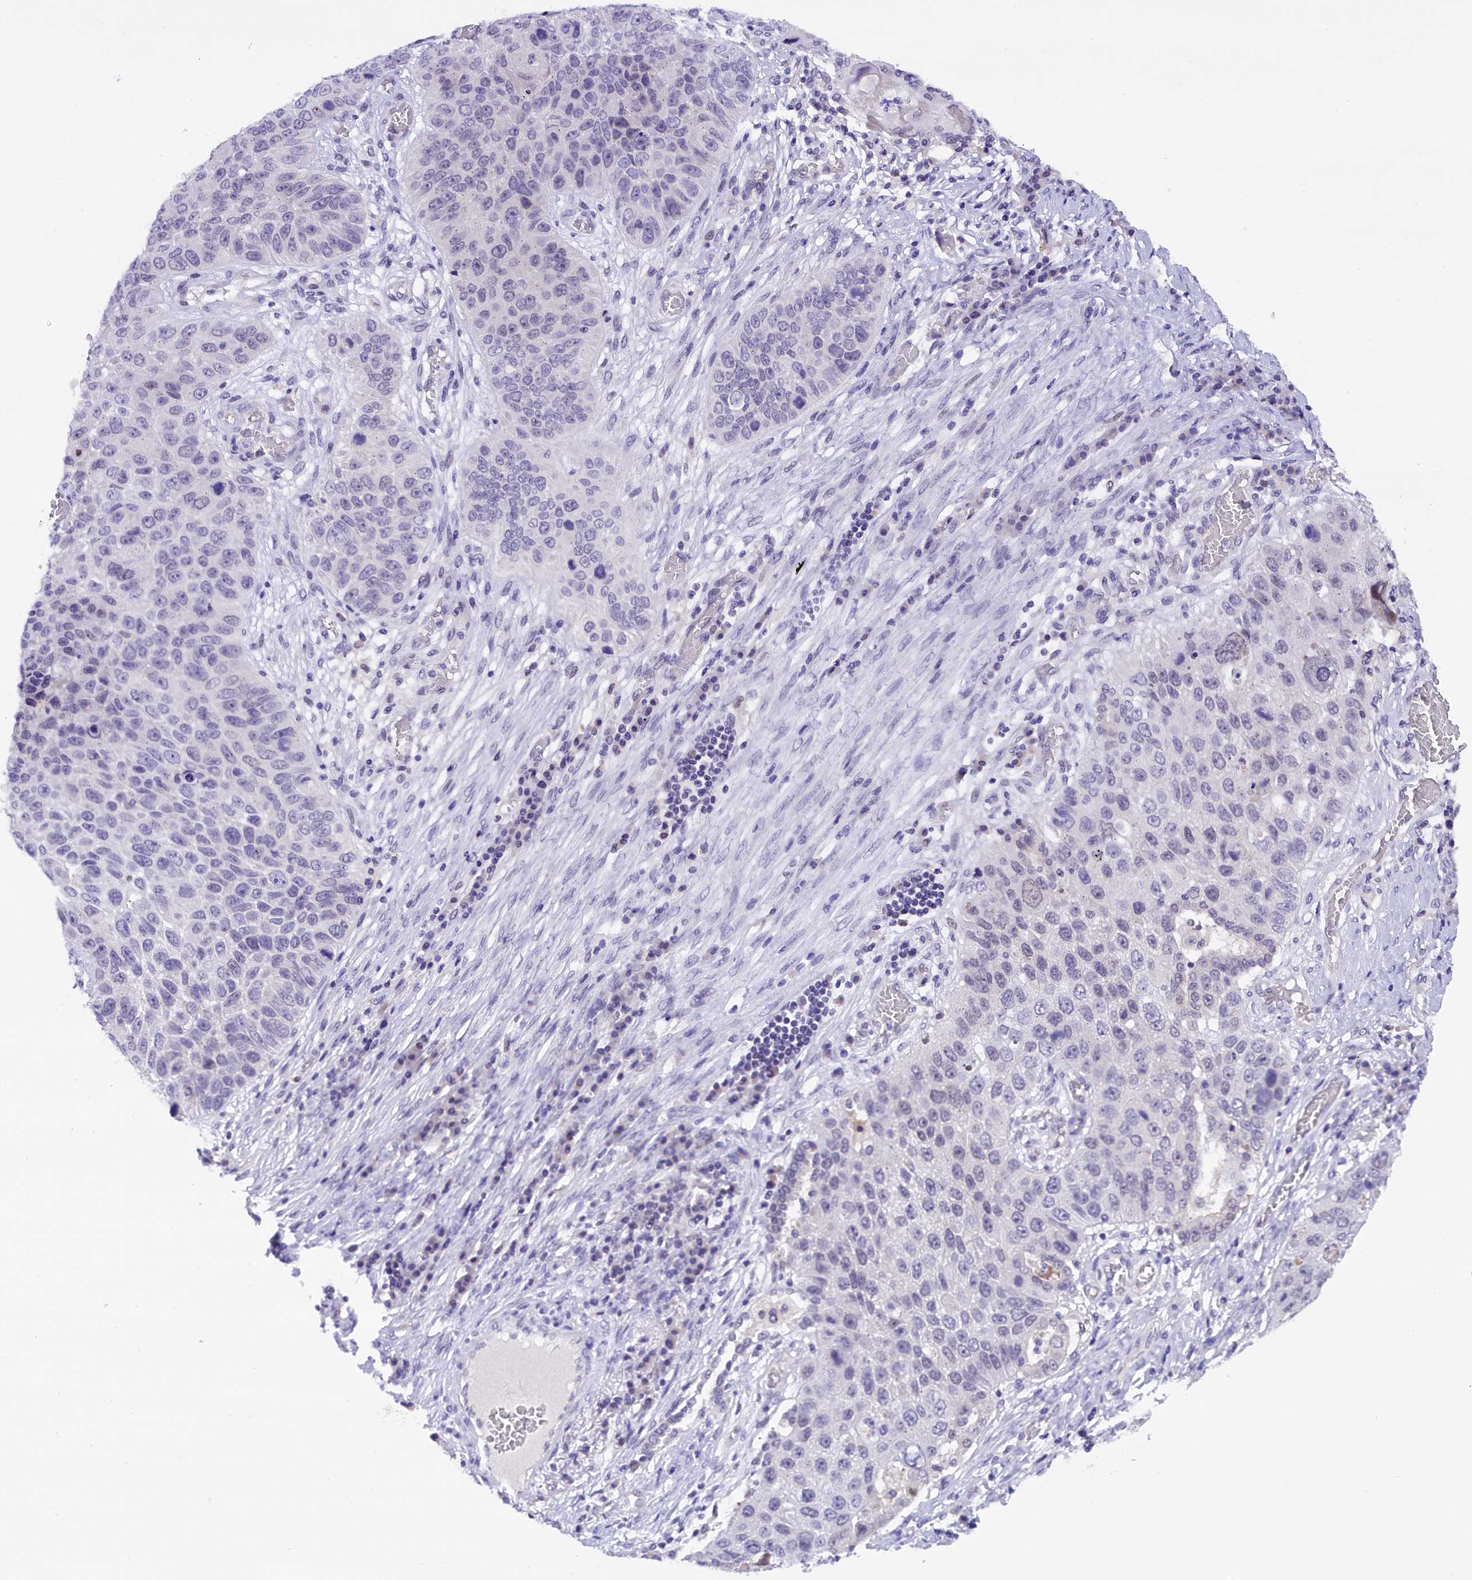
{"staining": {"intensity": "negative", "quantity": "none", "location": "none"}, "tissue": "lung cancer", "cell_type": "Tumor cells", "image_type": "cancer", "snomed": [{"axis": "morphology", "description": "Squamous cell carcinoma, NOS"}, {"axis": "topography", "description": "Lung"}], "caption": "Immunohistochemistry (IHC) histopathology image of human lung cancer (squamous cell carcinoma) stained for a protein (brown), which shows no positivity in tumor cells. The staining was performed using DAB to visualize the protein expression in brown, while the nuclei were stained in blue with hematoxylin (Magnification: 20x).", "gene": "IQCN", "patient": {"sex": "male", "age": 61}}